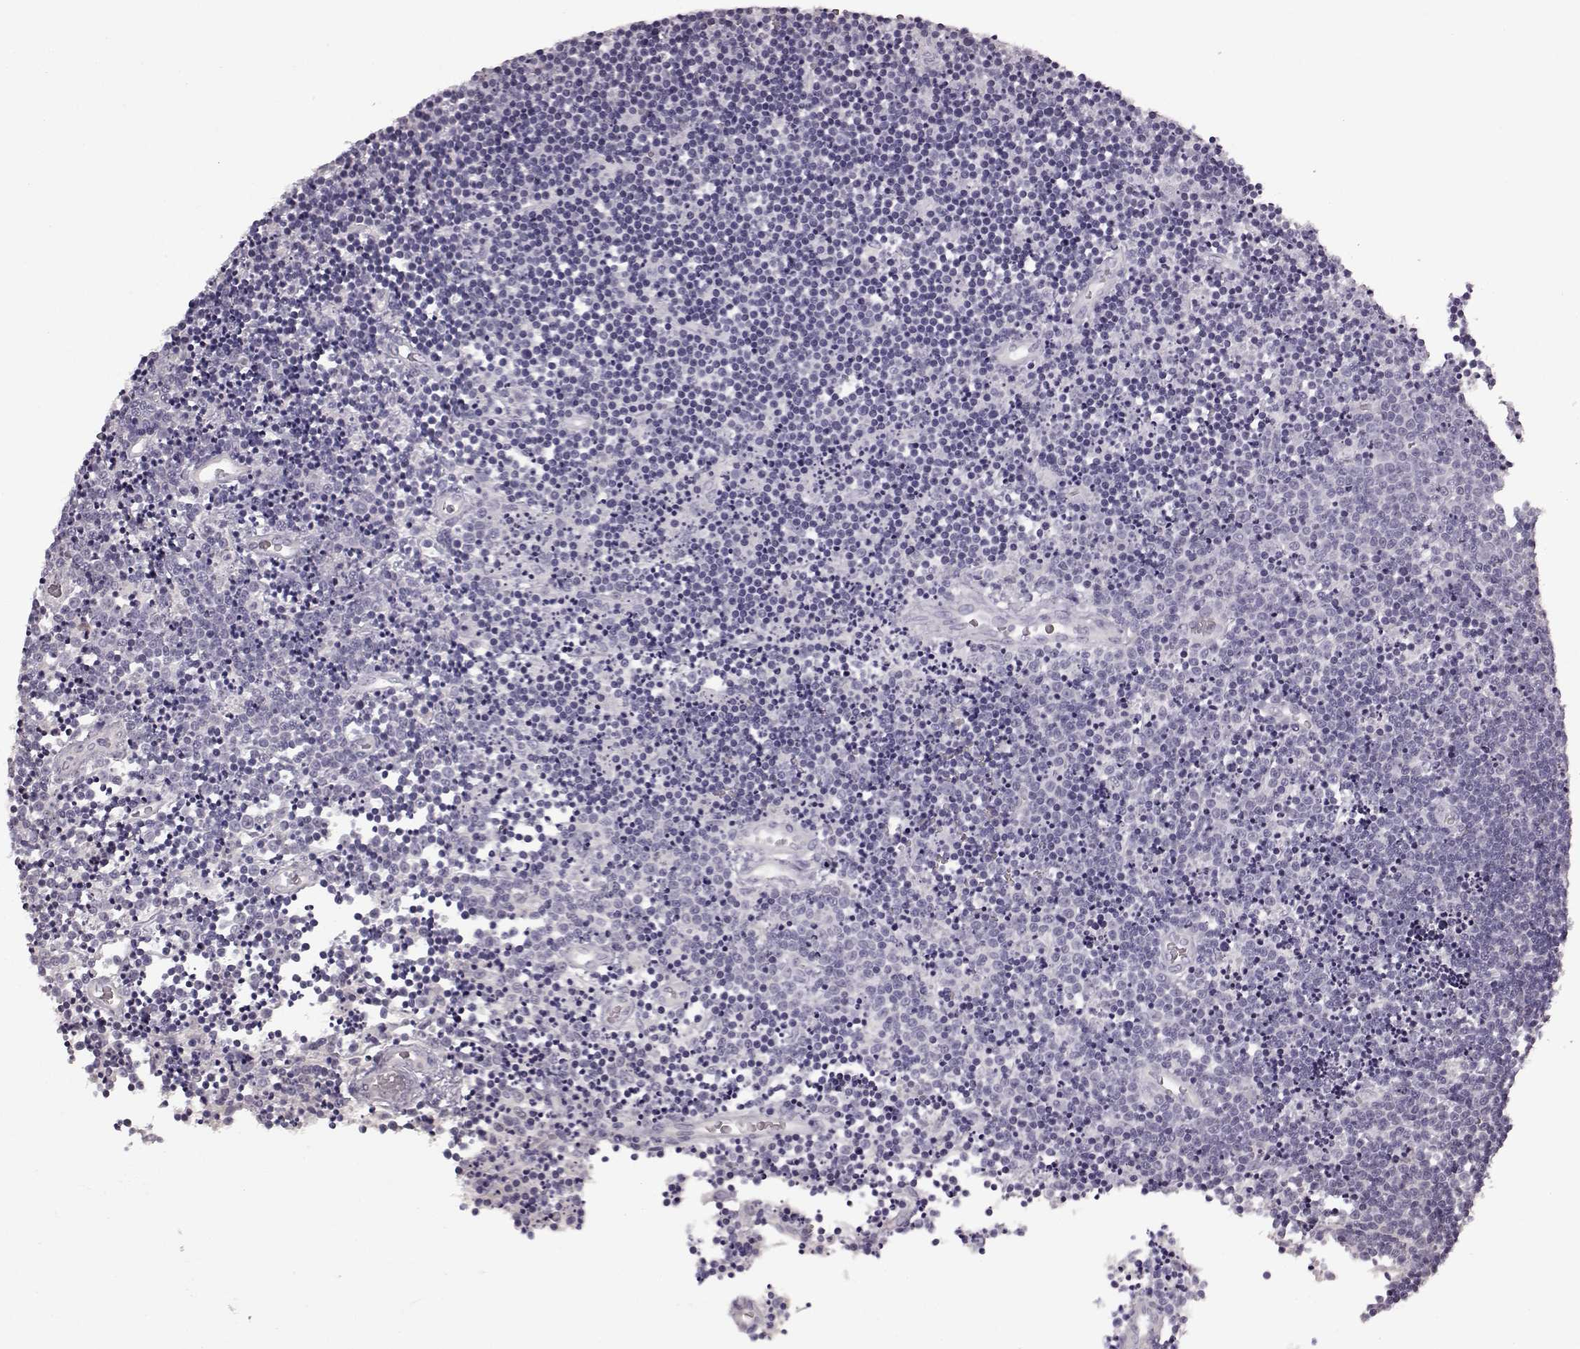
{"staining": {"intensity": "negative", "quantity": "none", "location": "none"}, "tissue": "lymphoma", "cell_type": "Tumor cells", "image_type": "cancer", "snomed": [{"axis": "morphology", "description": "Malignant lymphoma, non-Hodgkin's type, Low grade"}, {"axis": "topography", "description": "Brain"}], "caption": "There is no significant staining in tumor cells of lymphoma.", "gene": "PRPH2", "patient": {"sex": "female", "age": 66}}